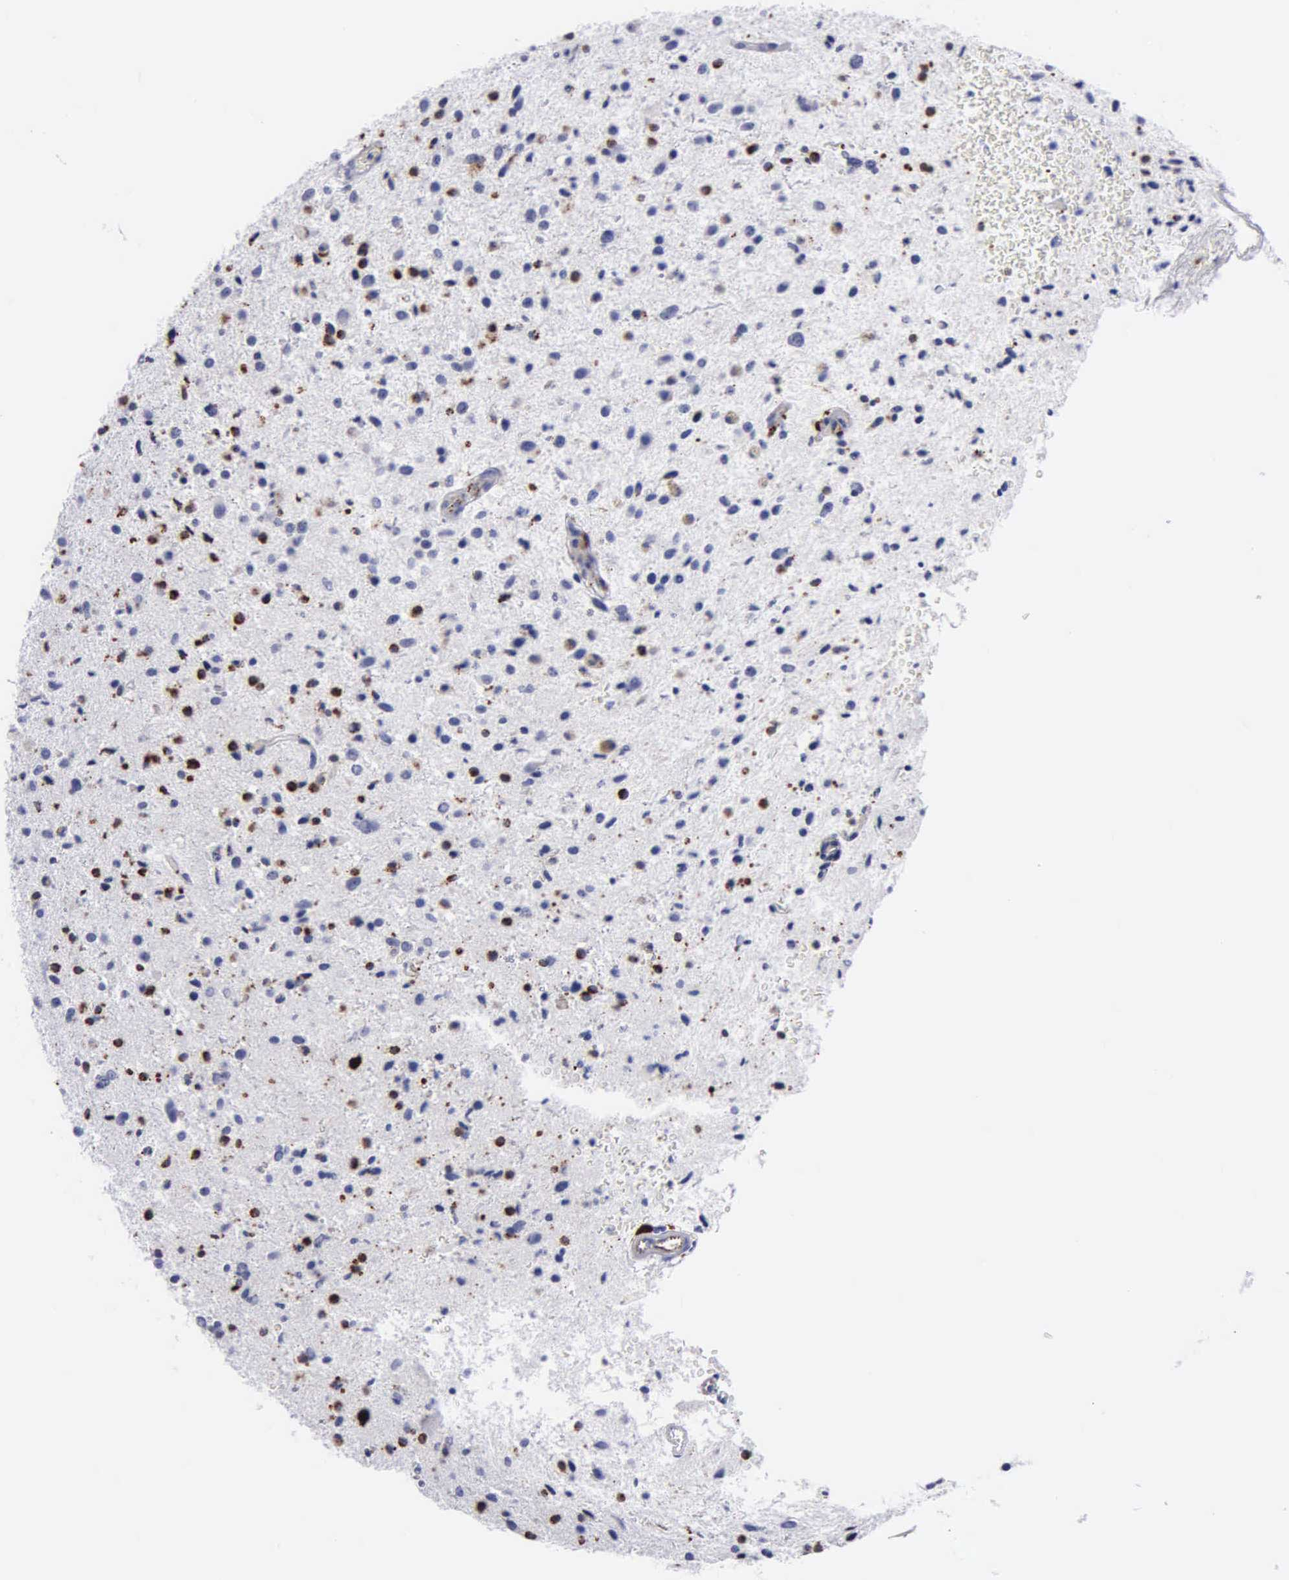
{"staining": {"intensity": "moderate", "quantity": "<25%", "location": "cytoplasmic/membranous"}, "tissue": "glioma", "cell_type": "Tumor cells", "image_type": "cancer", "snomed": [{"axis": "morphology", "description": "Glioma, malignant, Low grade"}, {"axis": "topography", "description": "Brain"}], "caption": "Tumor cells demonstrate low levels of moderate cytoplasmic/membranous positivity in approximately <25% of cells in glioma.", "gene": "CTSH", "patient": {"sex": "female", "age": 46}}